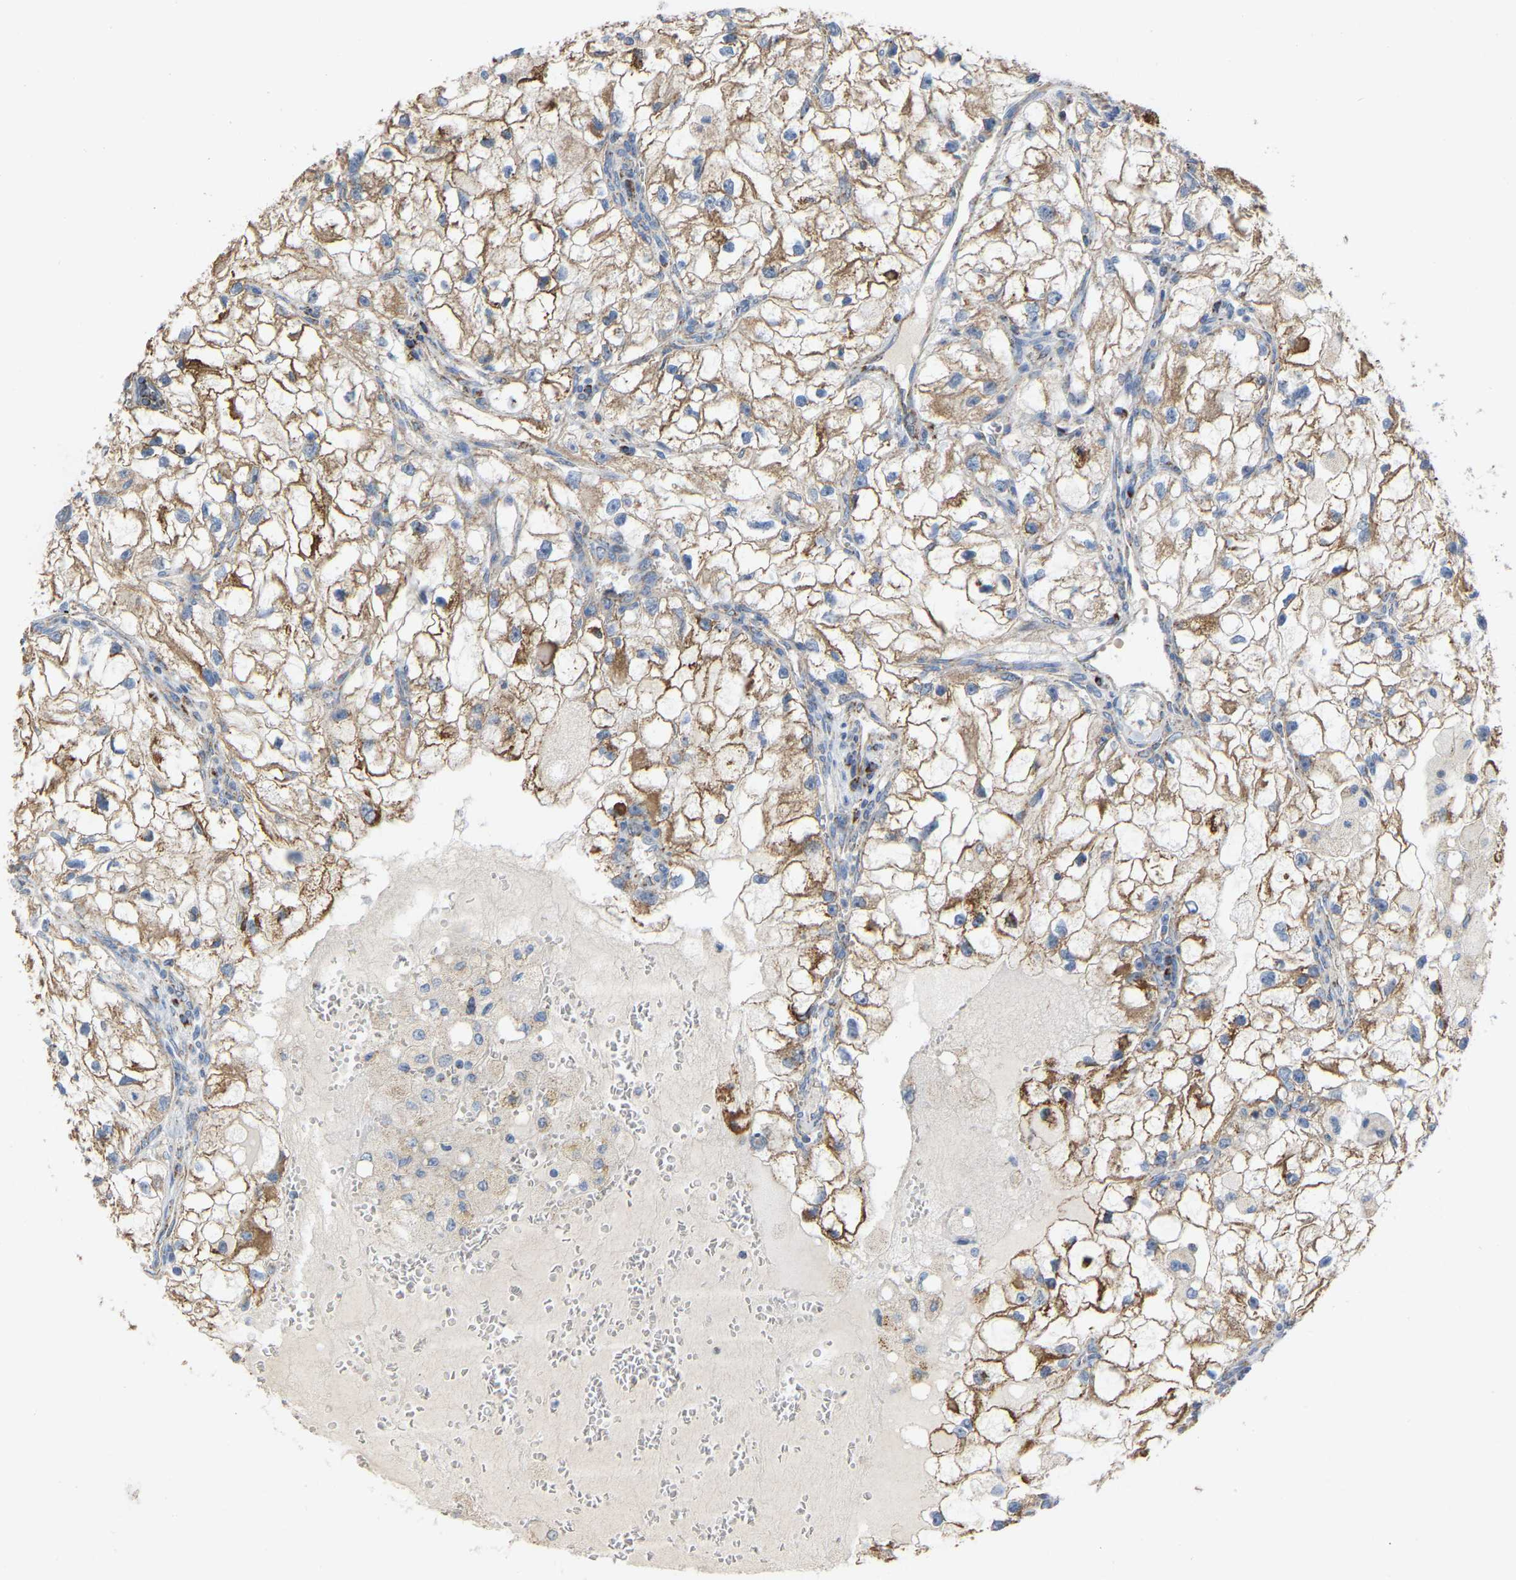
{"staining": {"intensity": "moderate", "quantity": ">75%", "location": "cytoplasmic/membranous"}, "tissue": "renal cancer", "cell_type": "Tumor cells", "image_type": "cancer", "snomed": [{"axis": "morphology", "description": "Adenocarcinoma, NOS"}, {"axis": "topography", "description": "Kidney"}], "caption": "An IHC image of tumor tissue is shown. Protein staining in brown highlights moderate cytoplasmic/membranous positivity in renal cancer (adenocarcinoma) within tumor cells. (brown staining indicates protein expression, while blue staining denotes nuclei).", "gene": "CBLB", "patient": {"sex": "female", "age": 70}}